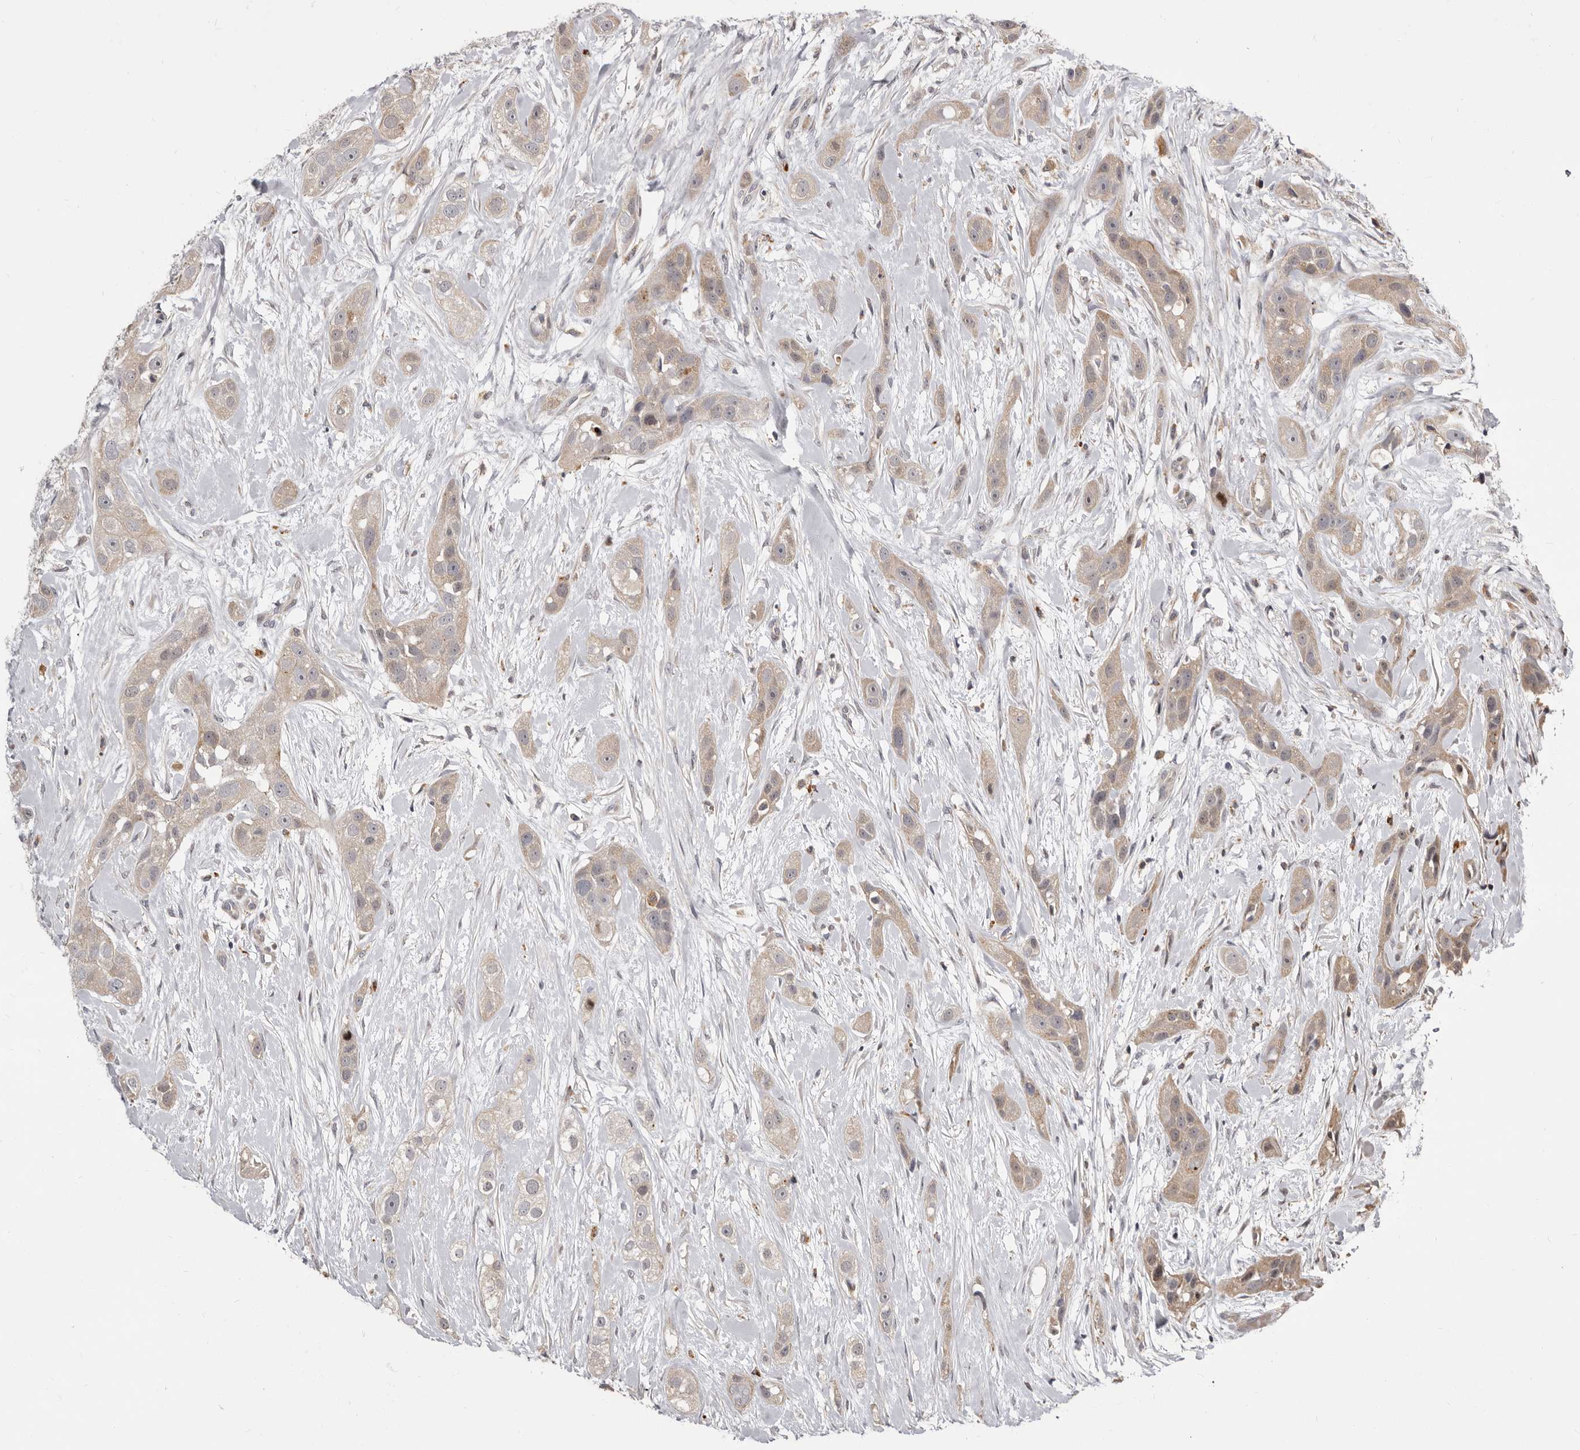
{"staining": {"intensity": "weak", "quantity": ">75%", "location": "cytoplasmic/membranous"}, "tissue": "head and neck cancer", "cell_type": "Tumor cells", "image_type": "cancer", "snomed": [{"axis": "morphology", "description": "Normal tissue, NOS"}, {"axis": "morphology", "description": "Squamous cell carcinoma, NOS"}, {"axis": "topography", "description": "Skeletal muscle"}, {"axis": "topography", "description": "Head-Neck"}], "caption": "This is a micrograph of IHC staining of head and neck squamous cell carcinoma, which shows weak staining in the cytoplasmic/membranous of tumor cells.", "gene": "SMC4", "patient": {"sex": "male", "age": 51}}